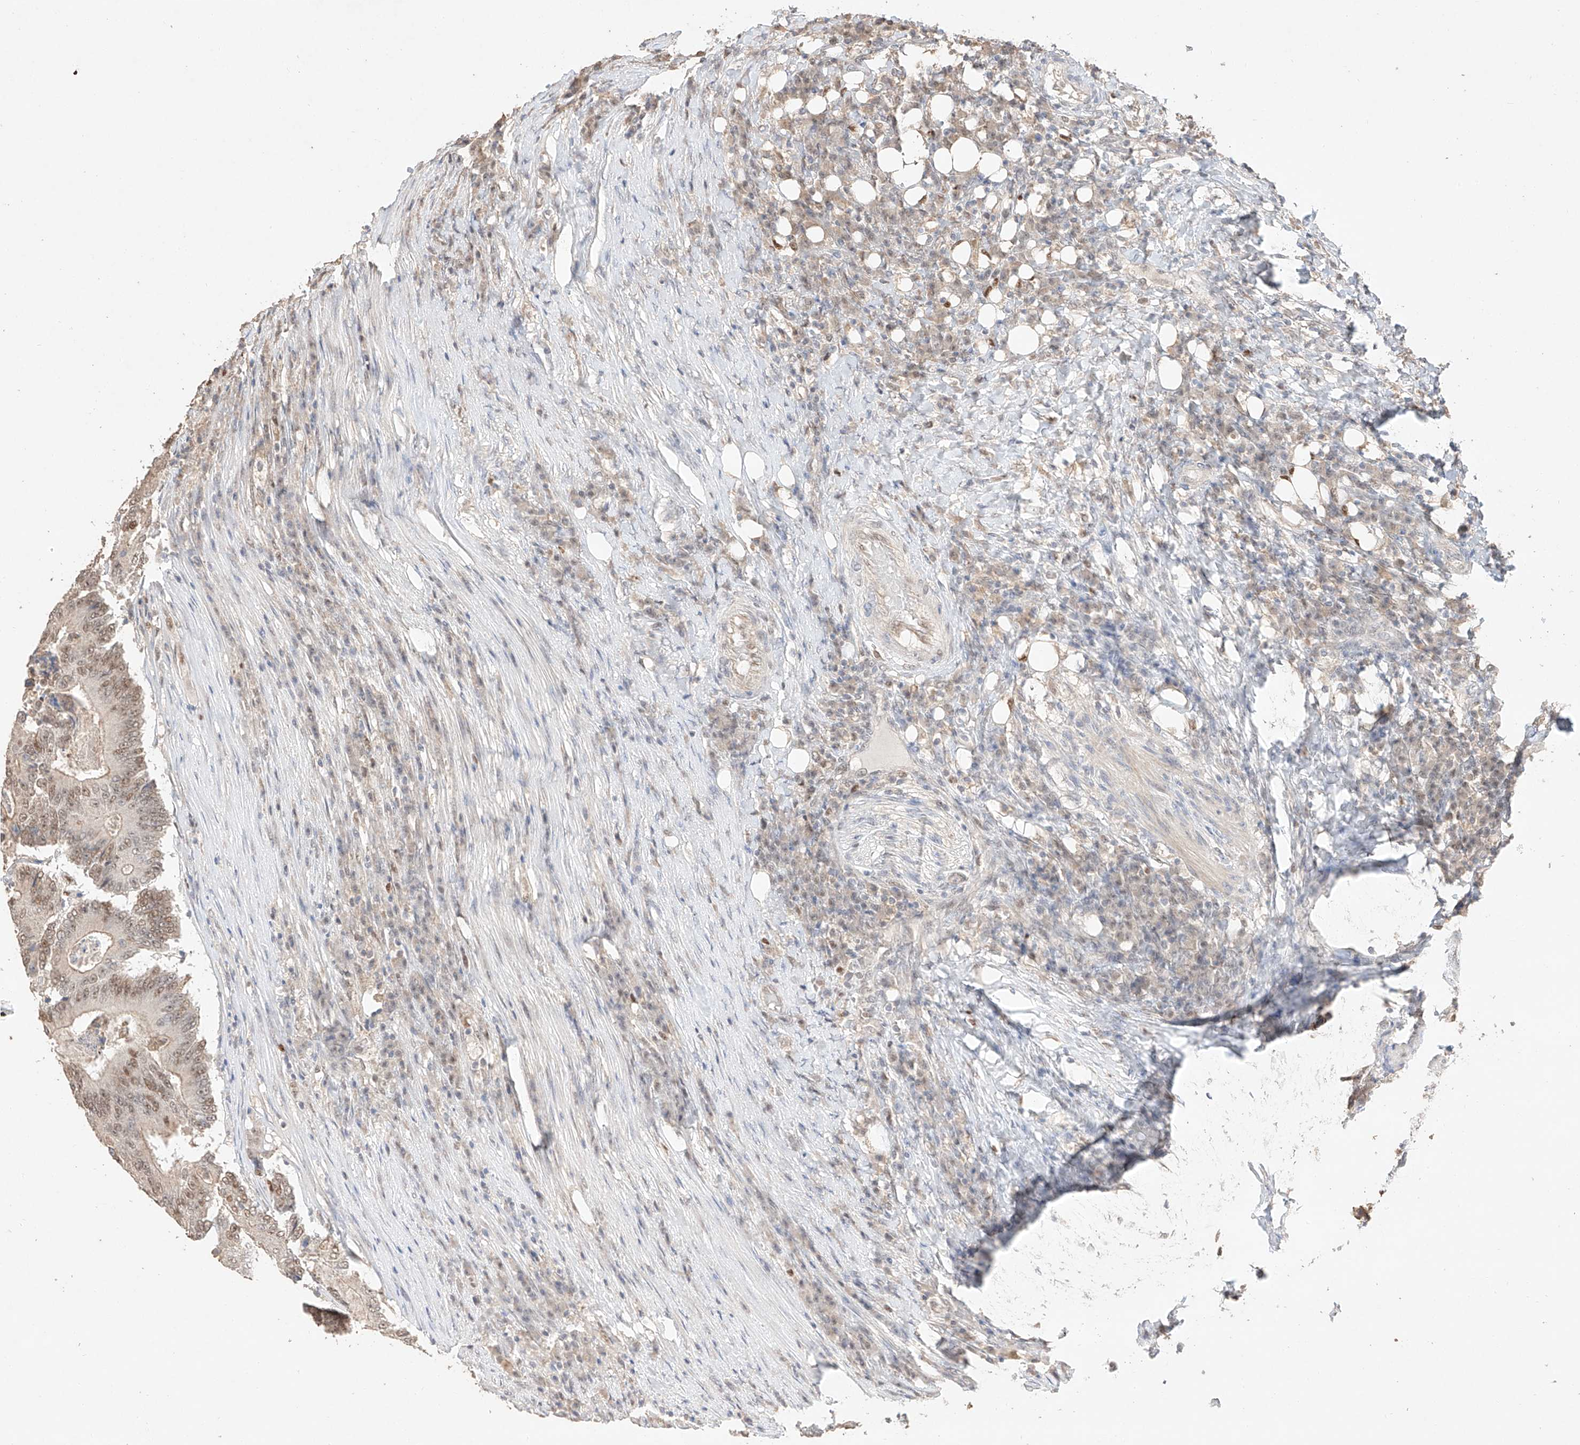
{"staining": {"intensity": "moderate", "quantity": ">75%", "location": "nuclear"}, "tissue": "colorectal cancer", "cell_type": "Tumor cells", "image_type": "cancer", "snomed": [{"axis": "morphology", "description": "Adenocarcinoma, NOS"}, {"axis": "topography", "description": "Colon"}], "caption": "Protein expression by immunohistochemistry displays moderate nuclear staining in approximately >75% of tumor cells in colorectal cancer.", "gene": "APIP", "patient": {"sex": "male", "age": 83}}